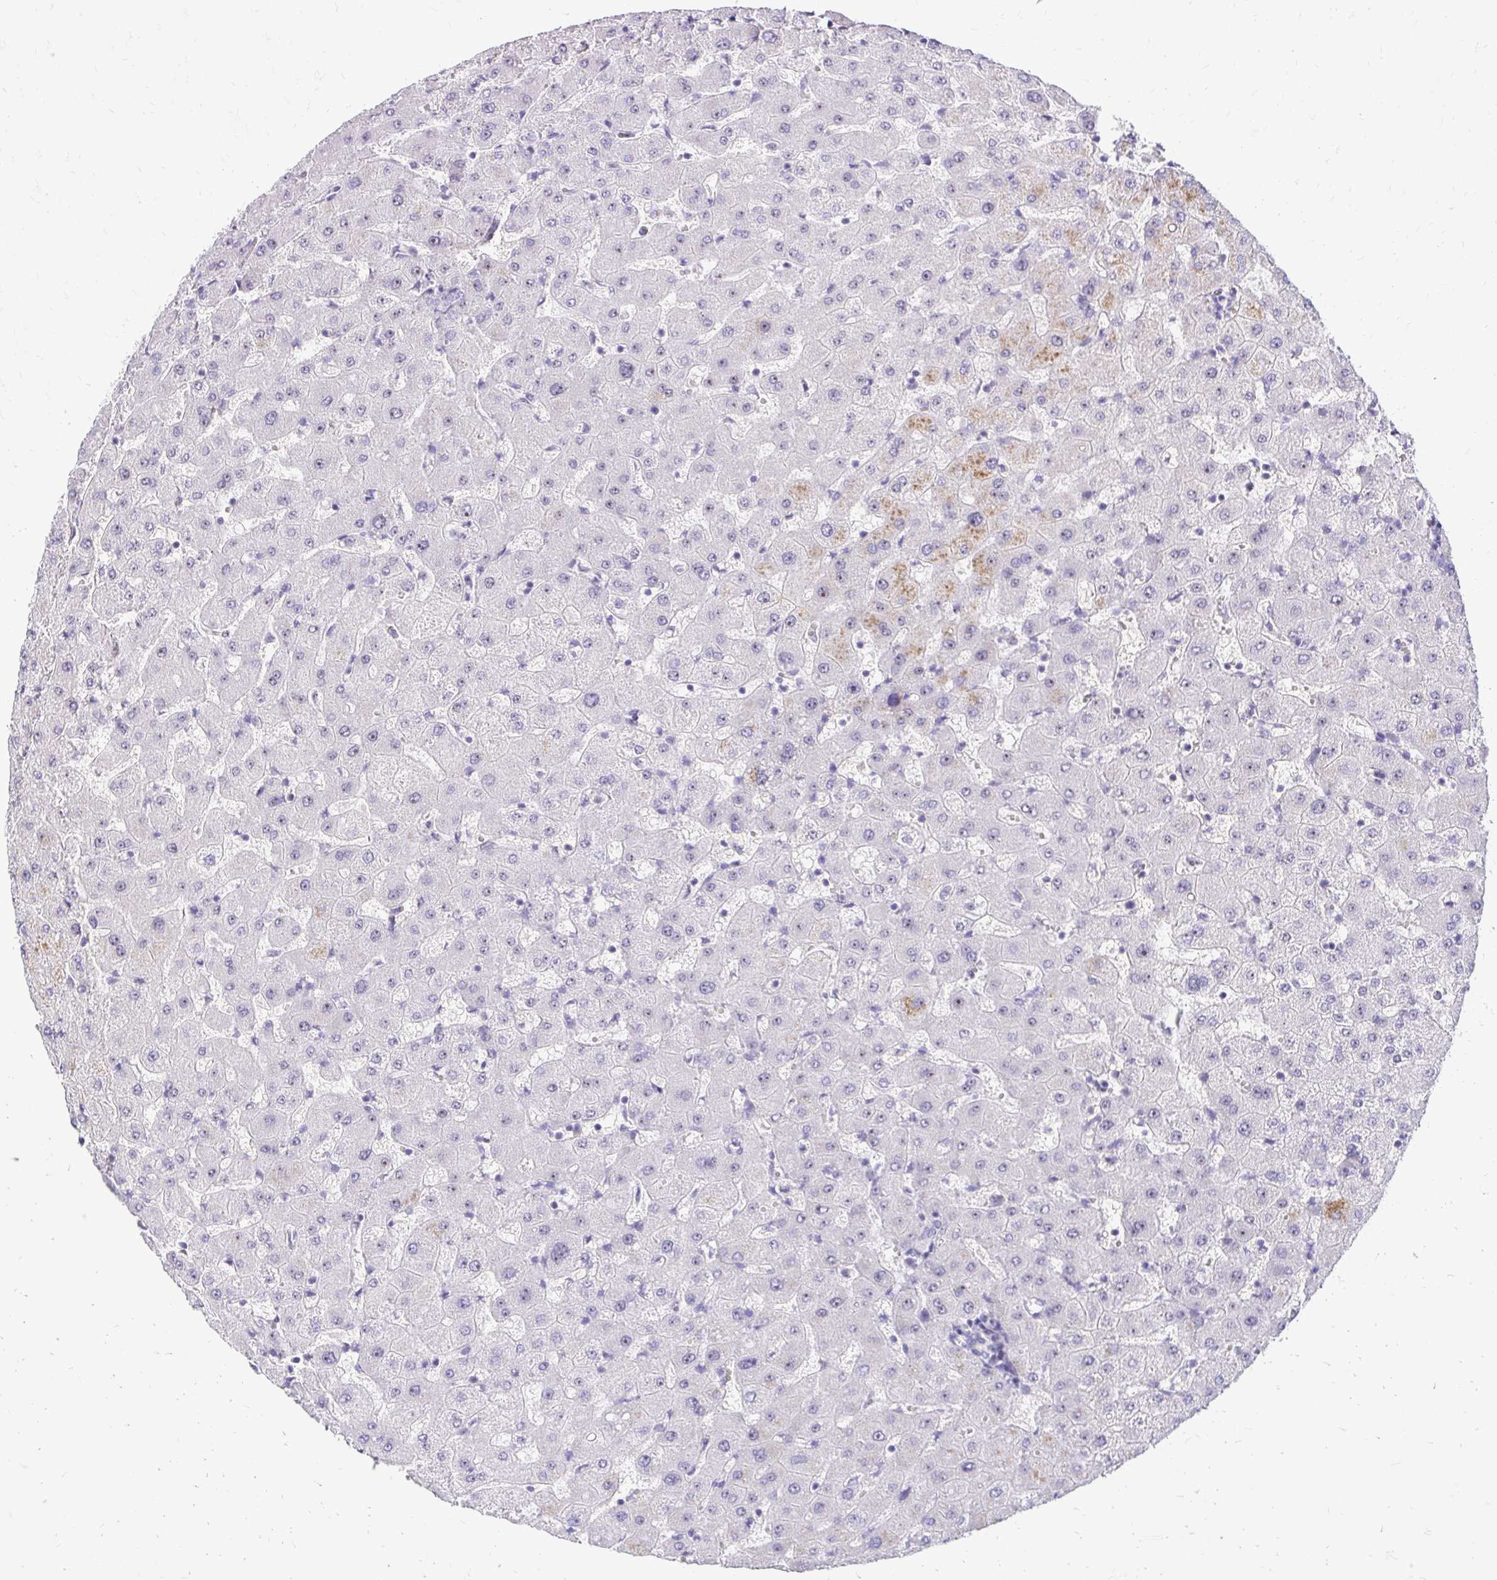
{"staining": {"intensity": "negative", "quantity": "none", "location": "none"}, "tissue": "liver", "cell_type": "Cholangiocytes", "image_type": "normal", "snomed": [{"axis": "morphology", "description": "Normal tissue, NOS"}, {"axis": "topography", "description": "Liver"}], "caption": "Immunohistochemistry (IHC) micrograph of normal liver: human liver stained with DAB (3,3'-diaminobenzidine) reveals no significant protein staining in cholangiocytes.", "gene": "NIFK", "patient": {"sex": "female", "age": 63}}